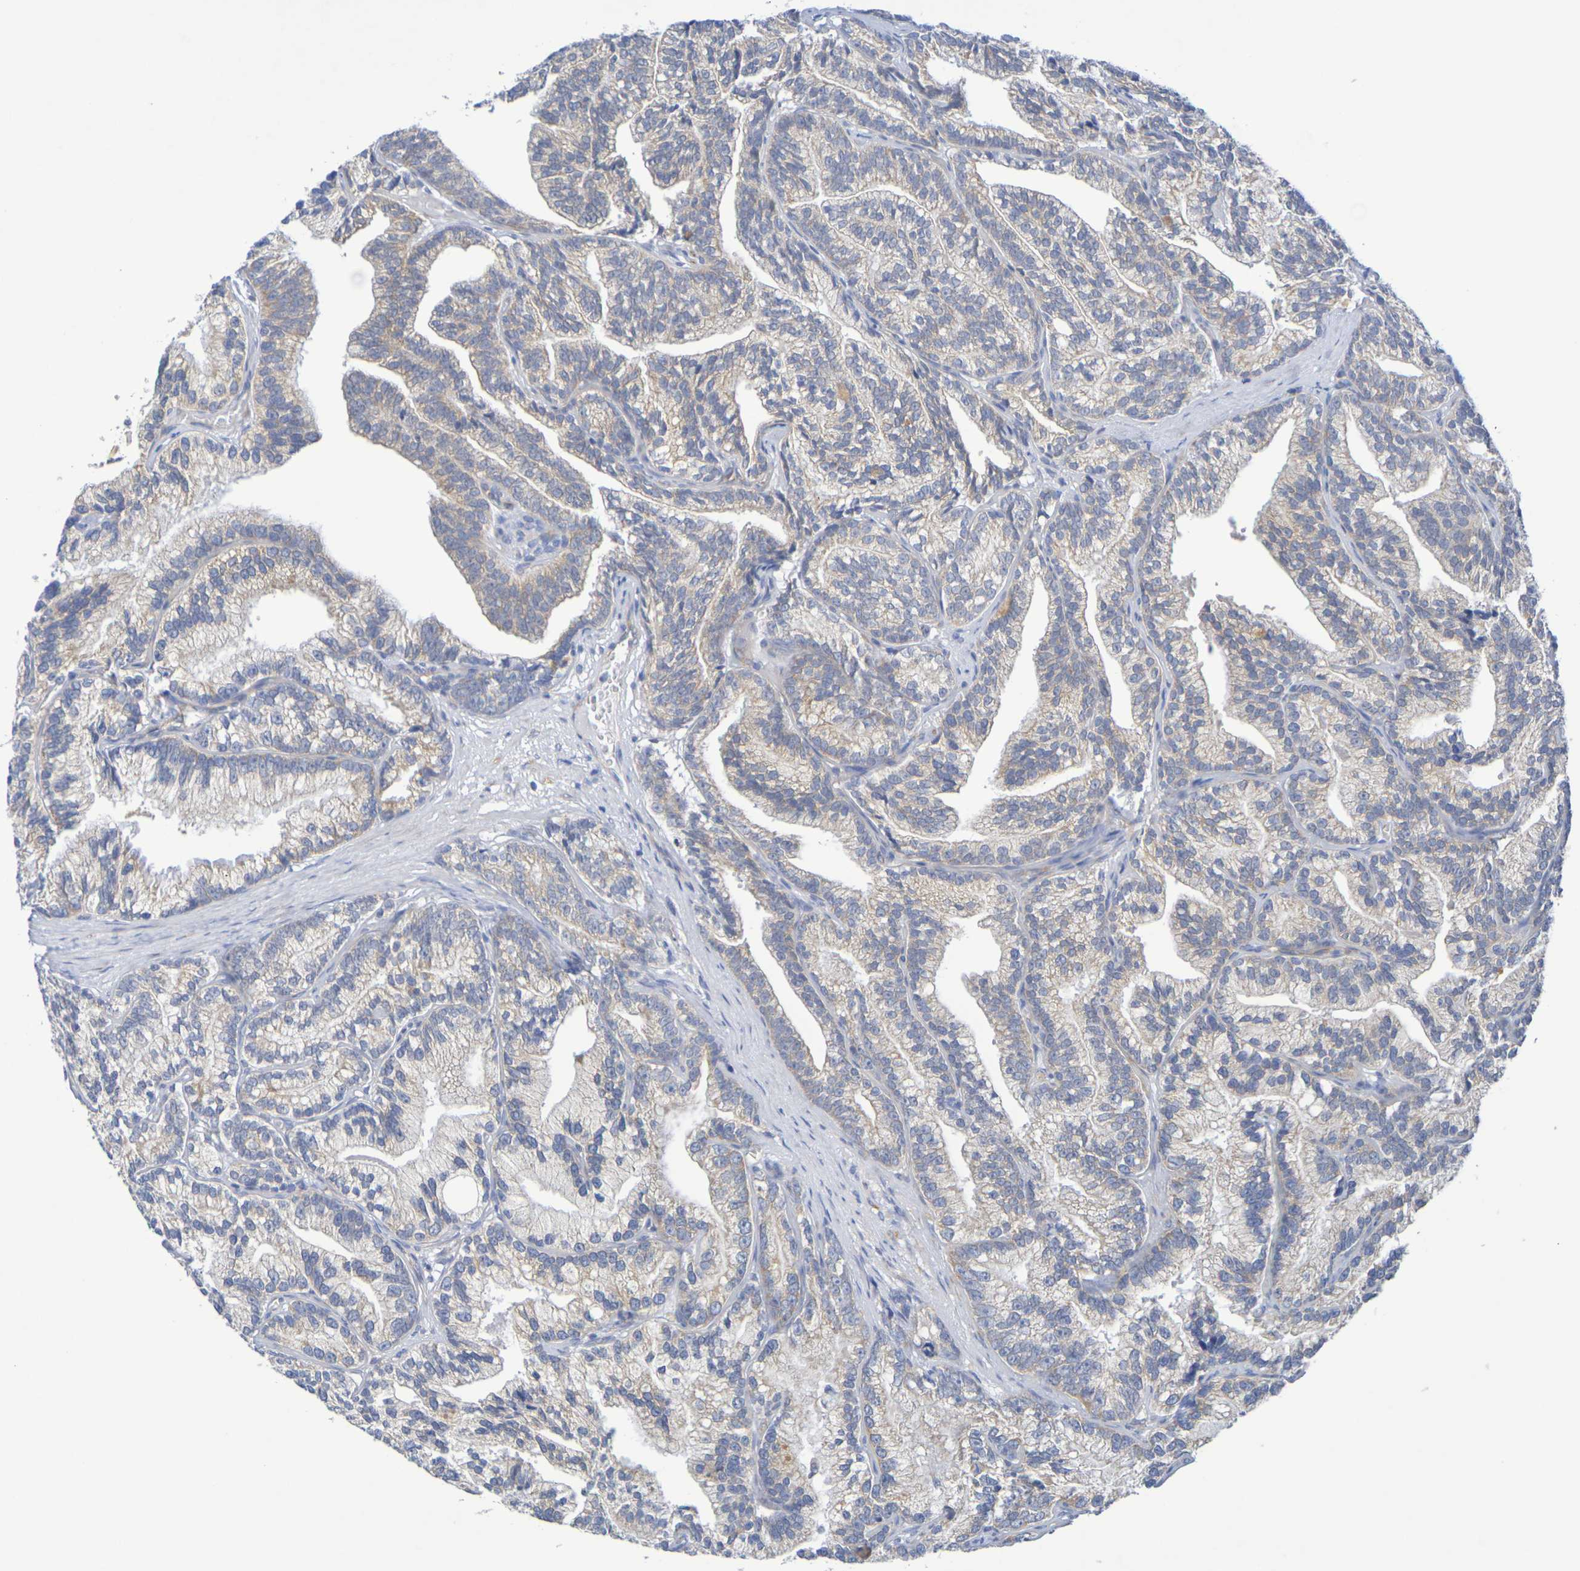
{"staining": {"intensity": "weak", "quantity": ">75%", "location": "cytoplasmic/membranous"}, "tissue": "prostate cancer", "cell_type": "Tumor cells", "image_type": "cancer", "snomed": [{"axis": "morphology", "description": "Adenocarcinoma, Low grade"}, {"axis": "topography", "description": "Prostate"}], "caption": "Brown immunohistochemical staining in prostate cancer (adenocarcinoma (low-grade)) reveals weak cytoplasmic/membranous positivity in approximately >75% of tumor cells. Immunohistochemistry stains the protein of interest in brown and the nuclei are stained blue.", "gene": "TMCC3", "patient": {"sex": "male", "age": 89}}